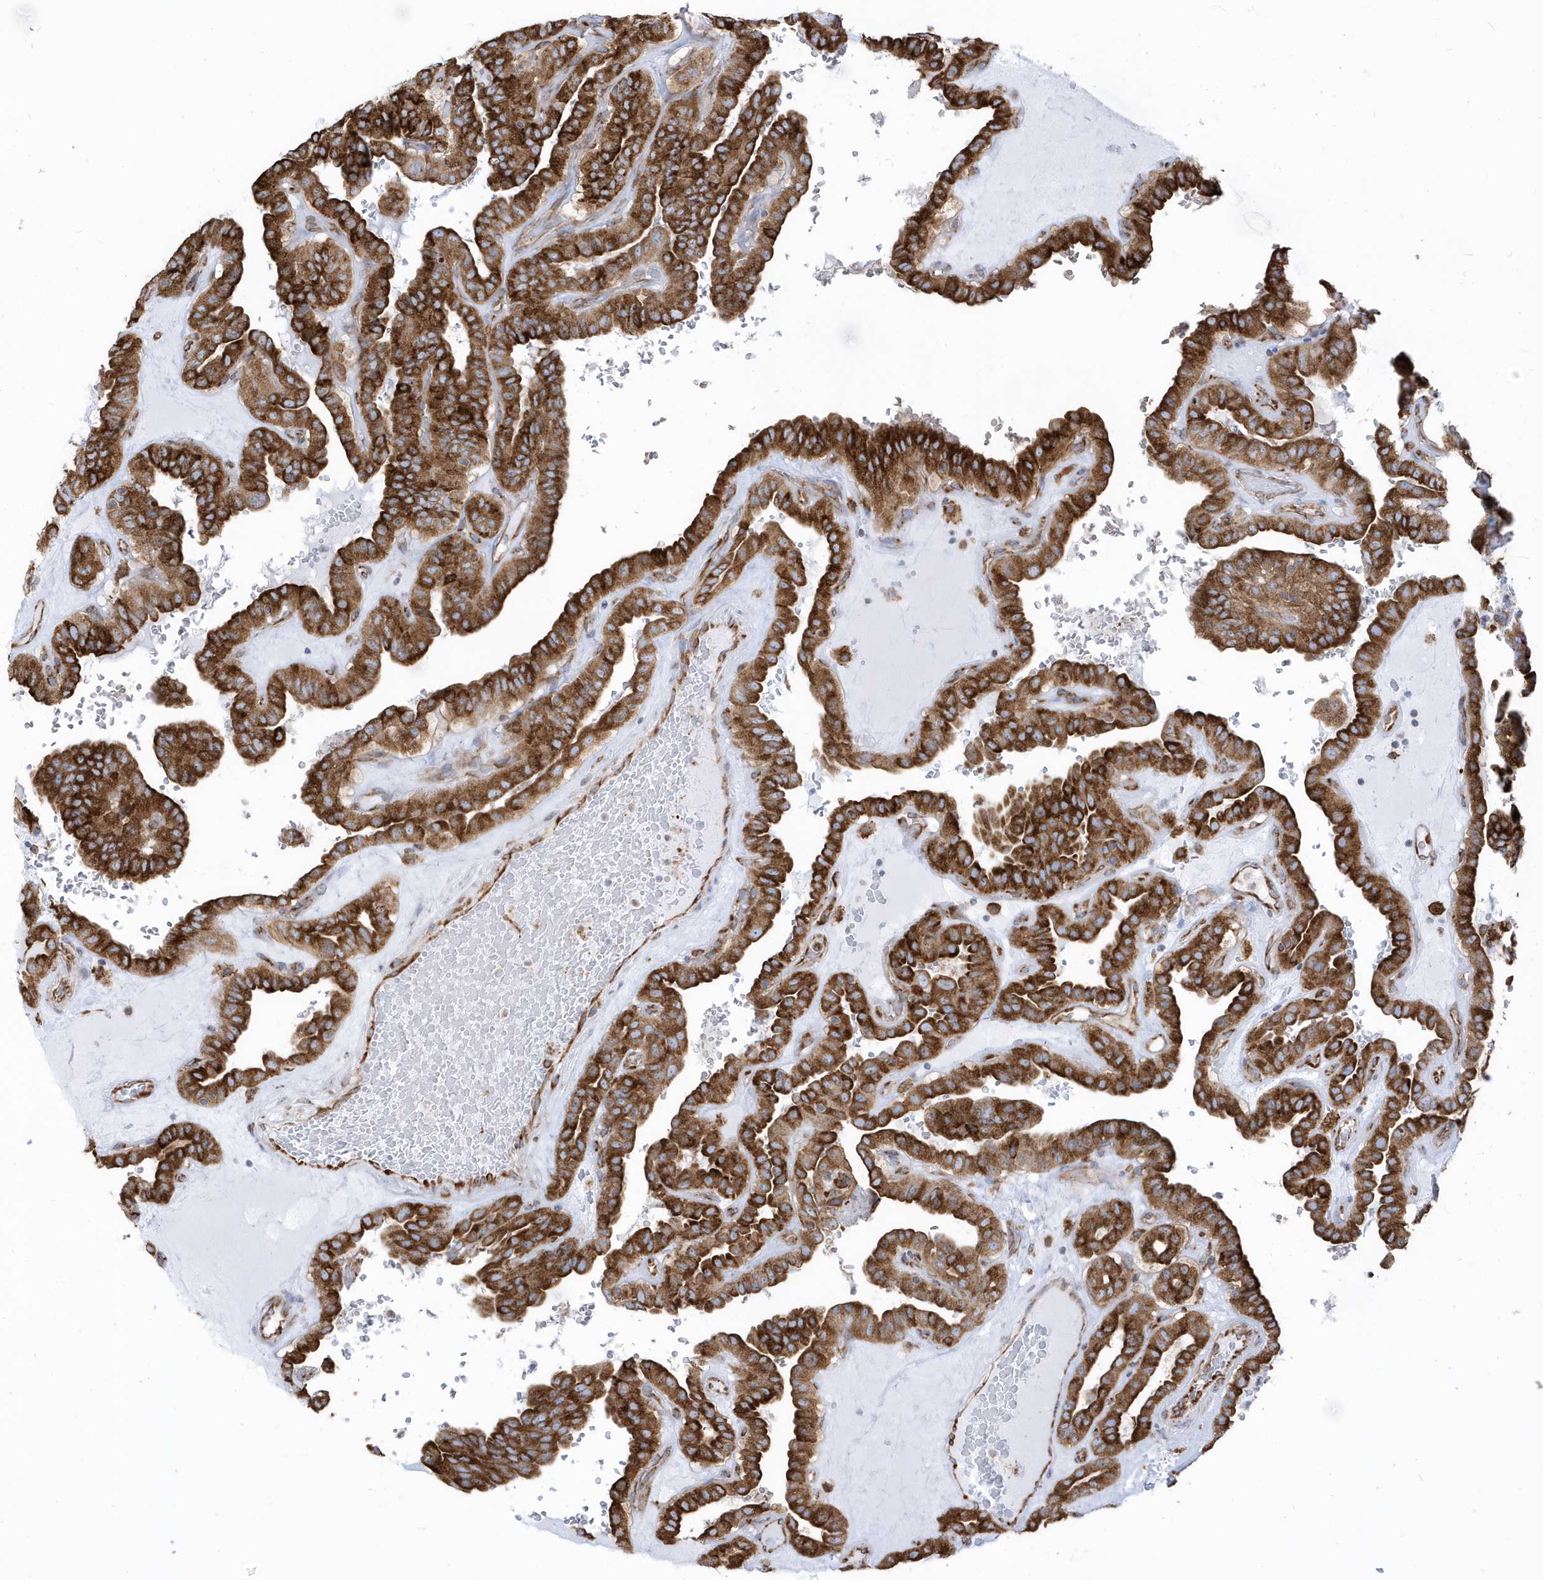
{"staining": {"intensity": "strong", "quantity": ">75%", "location": "cytoplasmic/membranous"}, "tissue": "thyroid cancer", "cell_type": "Tumor cells", "image_type": "cancer", "snomed": [{"axis": "morphology", "description": "Papillary adenocarcinoma, NOS"}, {"axis": "topography", "description": "Thyroid gland"}], "caption": "Thyroid cancer (papillary adenocarcinoma) tissue reveals strong cytoplasmic/membranous positivity in approximately >75% of tumor cells, visualized by immunohistochemistry. The protein of interest is shown in brown color, while the nuclei are stained blue.", "gene": "PDIA6", "patient": {"sex": "male", "age": 77}}